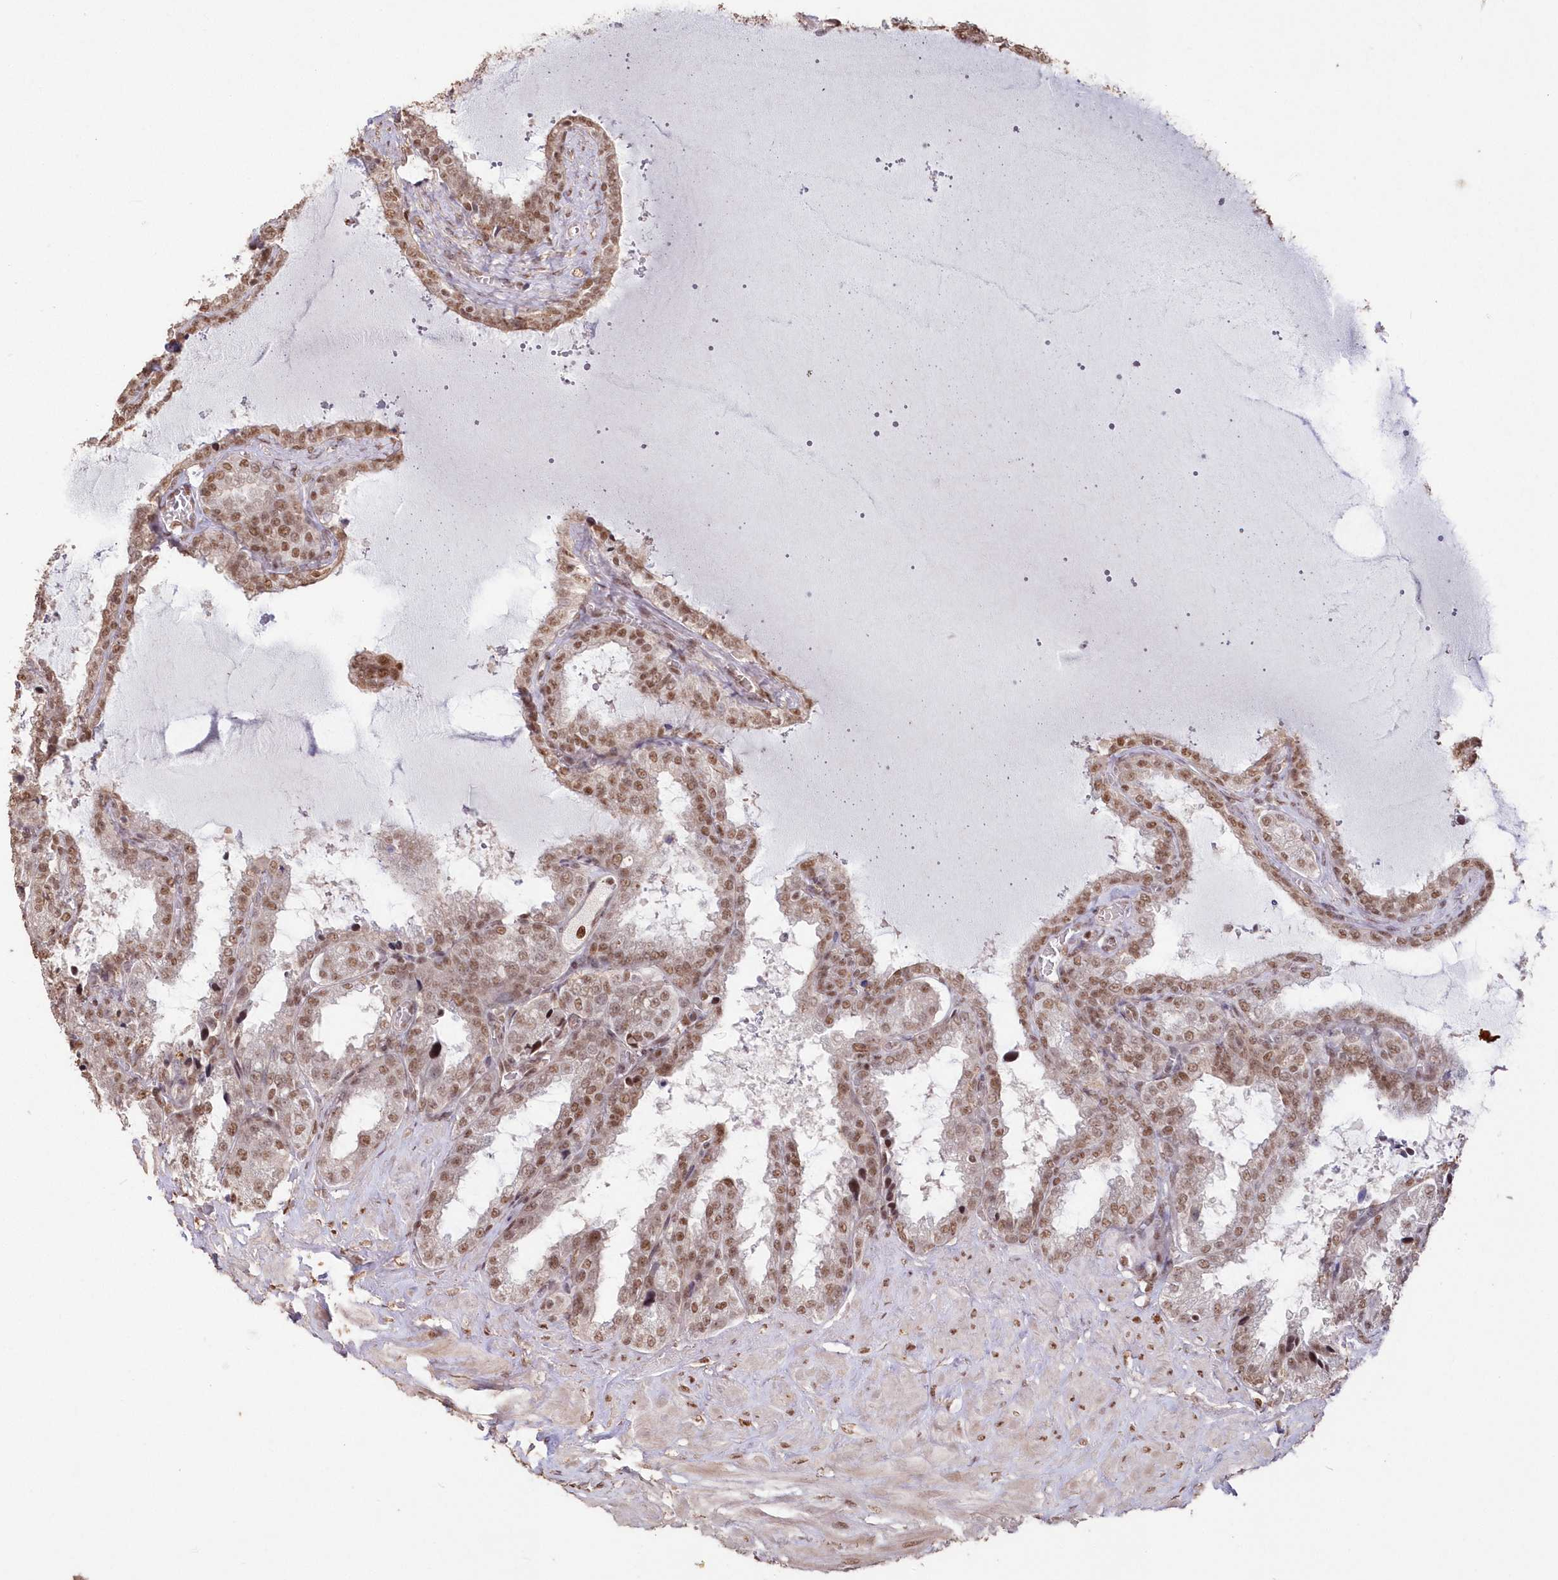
{"staining": {"intensity": "moderate", "quantity": ">75%", "location": "nuclear"}, "tissue": "seminal vesicle", "cell_type": "Glandular cells", "image_type": "normal", "snomed": [{"axis": "morphology", "description": "Normal tissue, NOS"}, {"axis": "topography", "description": "Seminal veicle"}], "caption": "Approximately >75% of glandular cells in unremarkable seminal vesicle display moderate nuclear protein positivity as visualized by brown immunohistochemical staining.", "gene": "PDS5A", "patient": {"sex": "male", "age": 46}}